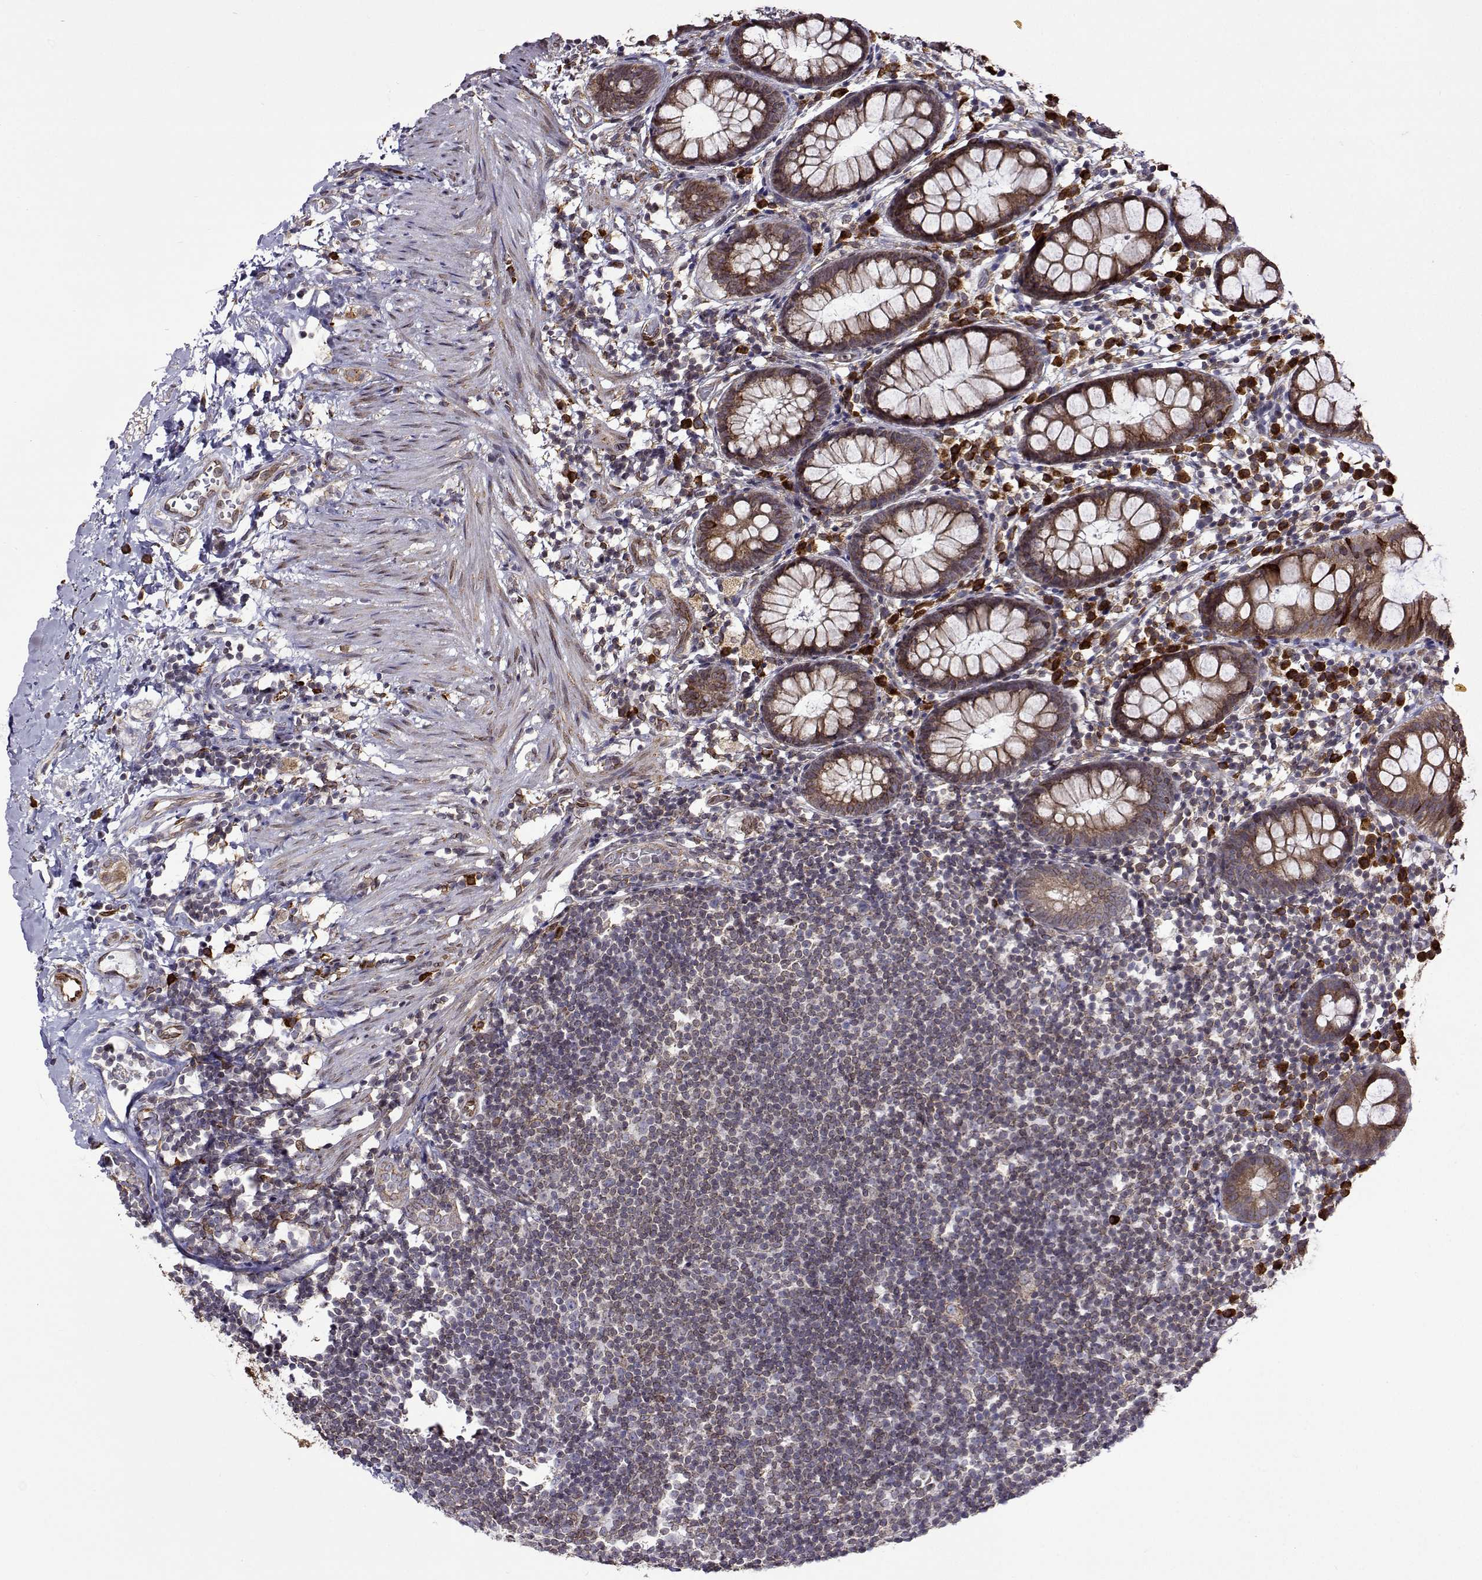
{"staining": {"intensity": "moderate", "quantity": ">75%", "location": "cytoplasmic/membranous"}, "tissue": "rectum", "cell_type": "Glandular cells", "image_type": "normal", "snomed": [{"axis": "morphology", "description": "Normal tissue, NOS"}, {"axis": "topography", "description": "Rectum"}], "caption": "Rectum stained with a brown dye shows moderate cytoplasmic/membranous positive expression in approximately >75% of glandular cells.", "gene": "PGRMC2", "patient": {"sex": "female", "age": 62}}